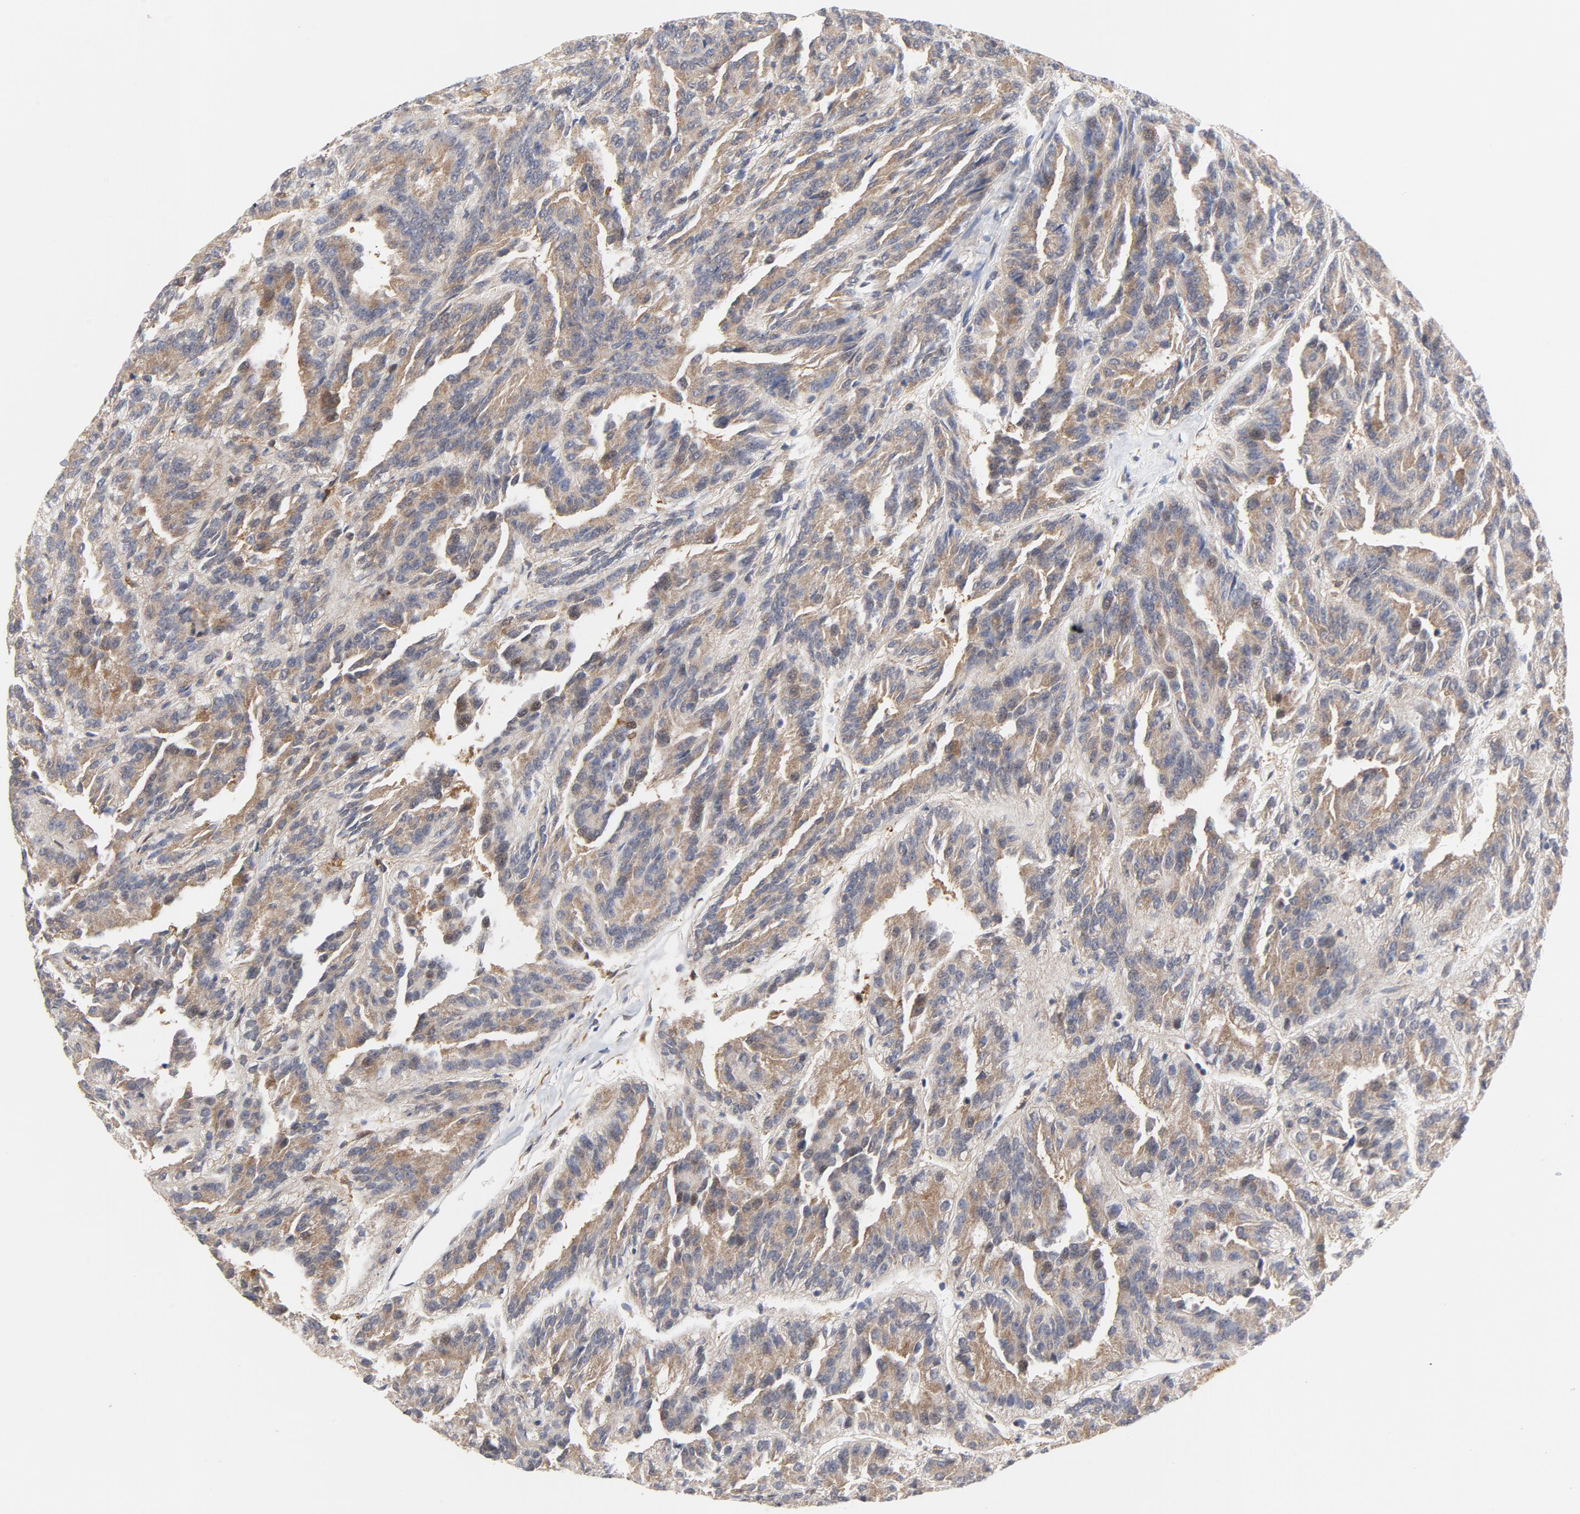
{"staining": {"intensity": "moderate", "quantity": ">75%", "location": "cytoplasmic/membranous"}, "tissue": "renal cancer", "cell_type": "Tumor cells", "image_type": "cancer", "snomed": [{"axis": "morphology", "description": "Adenocarcinoma, NOS"}, {"axis": "topography", "description": "Kidney"}], "caption": "Renal cancer tissue reveals moderate cytoplasmic/membranous expression in approximately >75% of tumor cells (Stains: DAB in brown, nuclei in blue, Microscopy: brightfield microscopy at high magnification).", "gene": "RAPGEF4", "patient": {"sex": "male", "age": 46}}